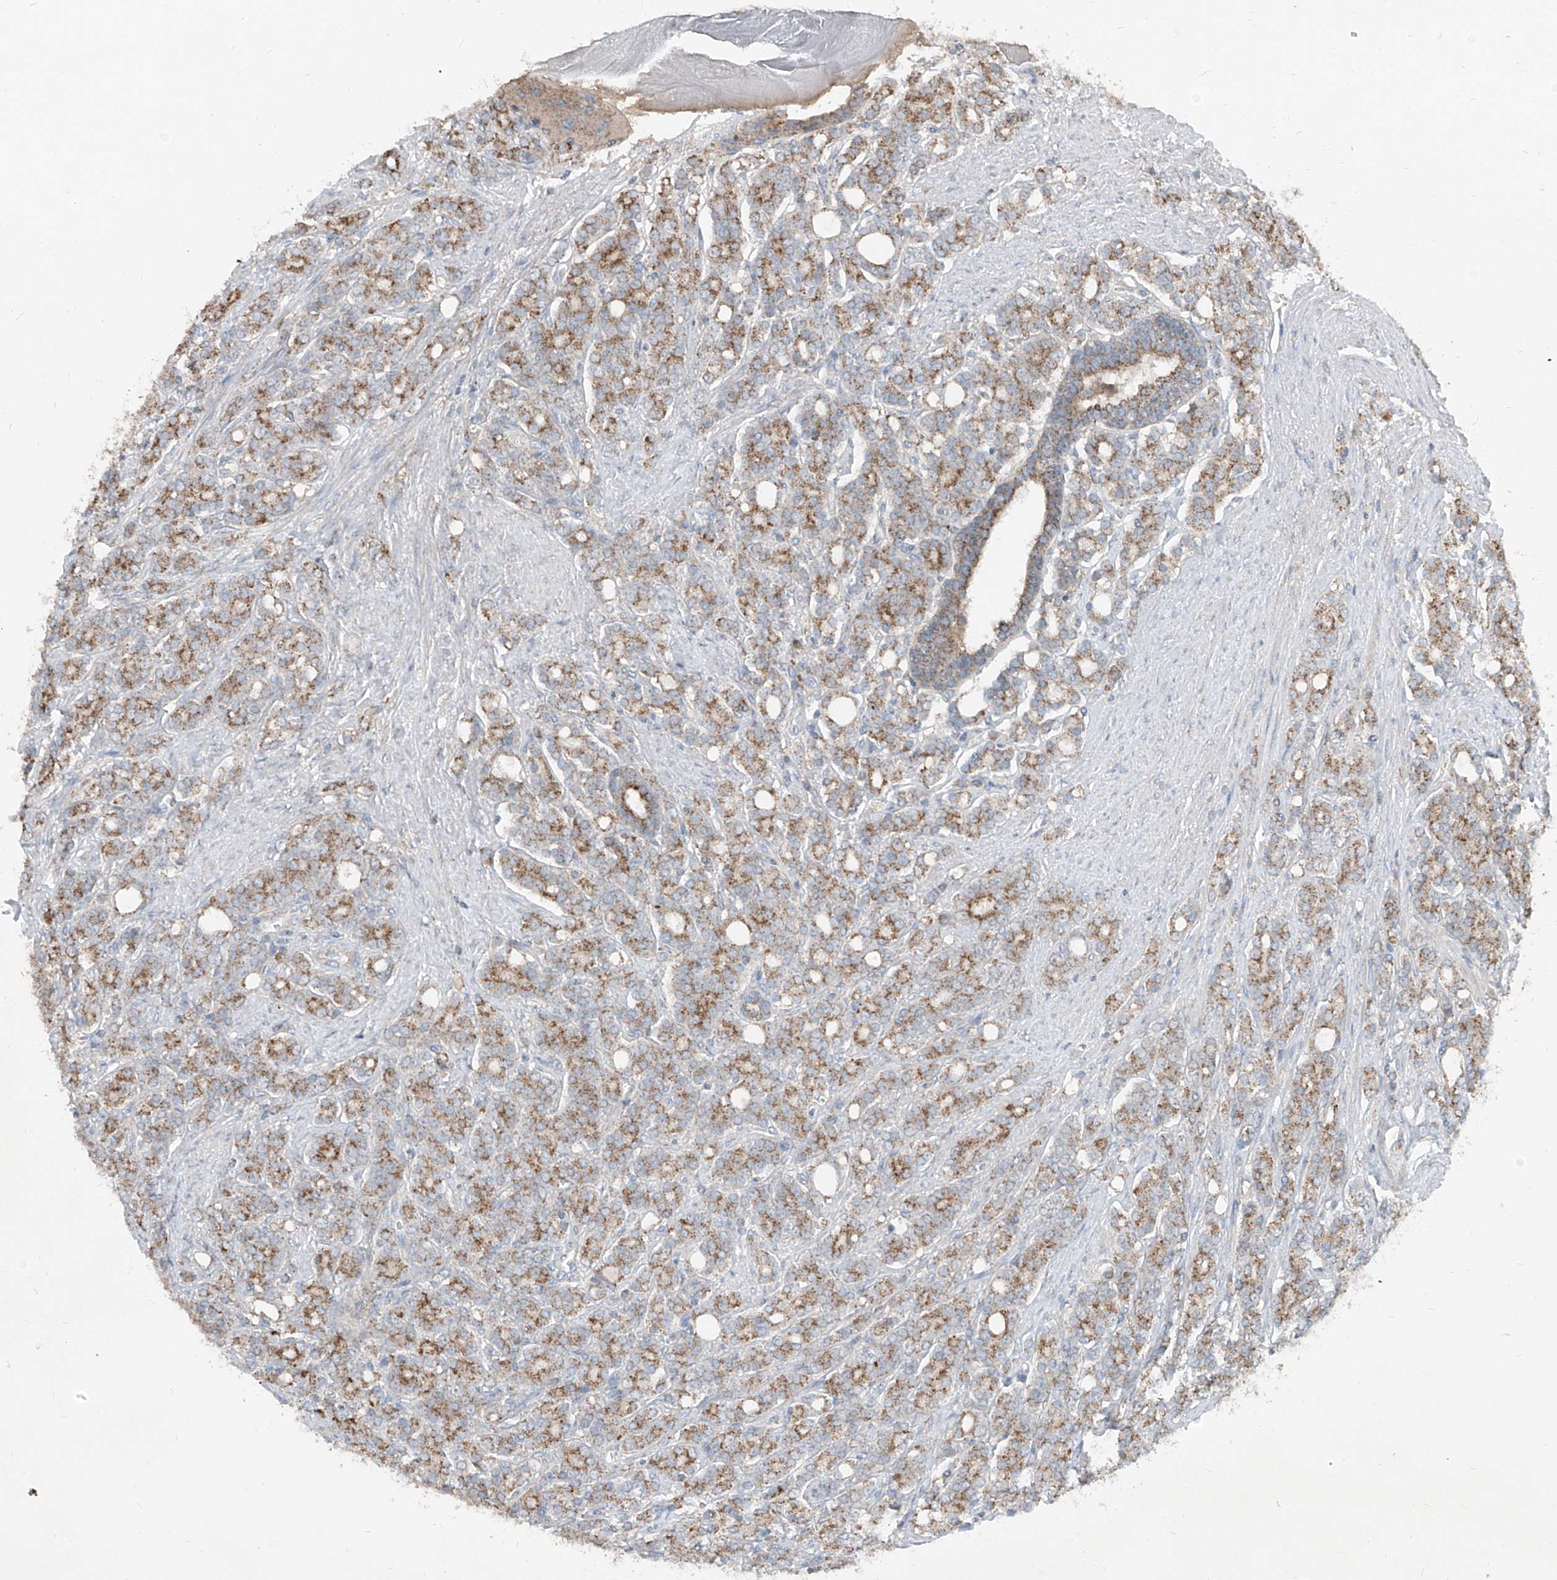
{"staining": {"intensity": "strong", "quantity": ">75%", "location": "cytoplasmic/membranous"}, "tissue": "prostate cancer", "cell_type": "Tumor cells", "image_type": "cancer", "snomed": [{"axis": "morphology", "description": "Adenocarcinoma, High grade"}, {"axis": "topography", "description": "Prostate"}], "caption": "High-power microscopy captured an immunohistochemistry (IHC) photomicrograph of prostate adenocarcinoma (high-grade), revealing strong cytoplasmic/membranous expression in about >75% of tumor cells.", "gene": "ABCD3", "patient": {"sex": "male", "age": 62}}